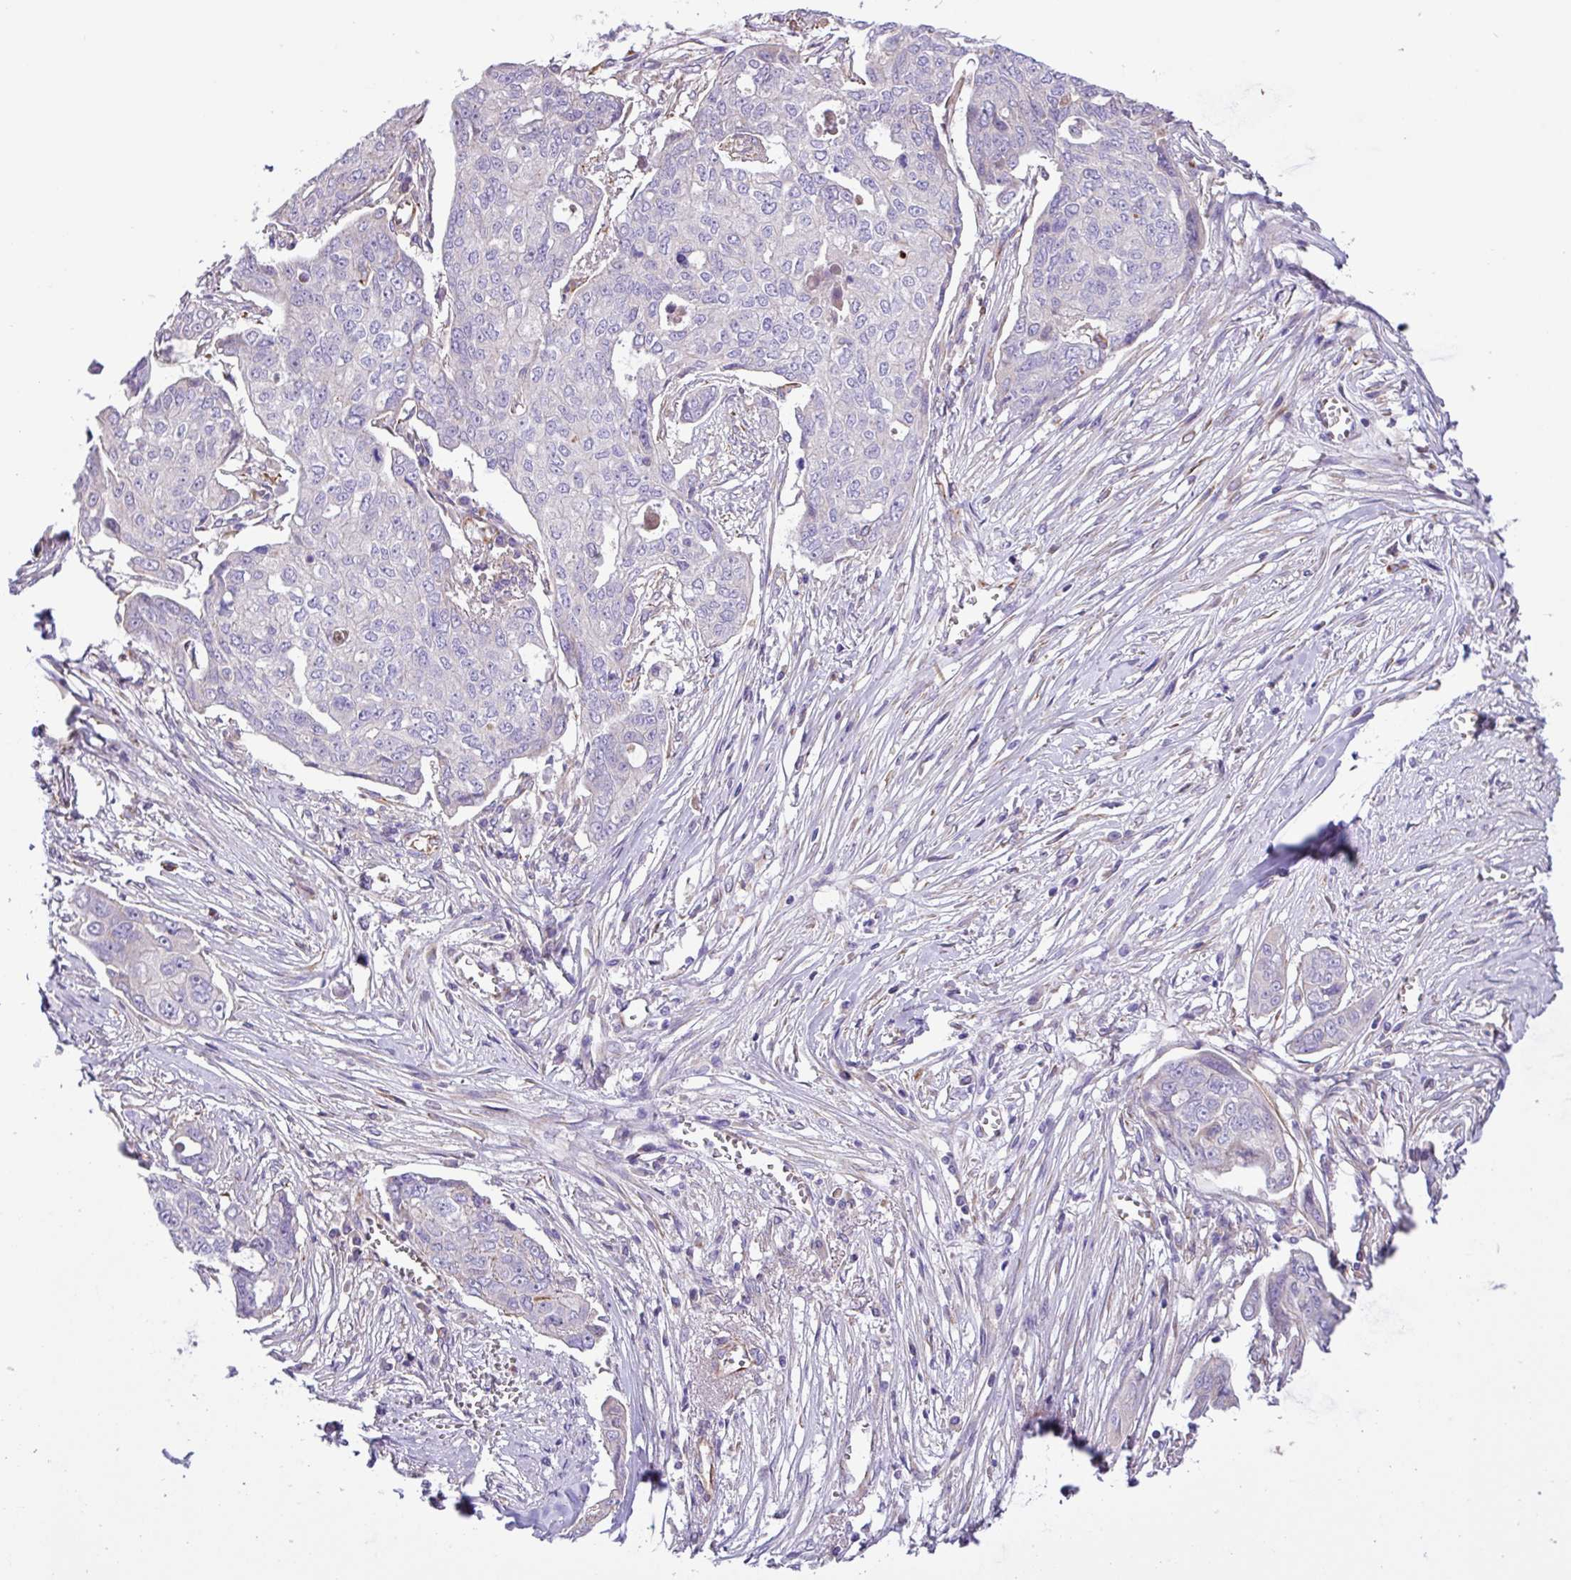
{"staining": {"intensity": "negative", "quantity": "none", "location": "none"}, "tissue": "ovarian cancer", "cell_type": "Tumor cells", "image_type": "cancer", "snomed": [{"axis": "morphology", "description": "Carcinoma, endometroid"}, {"axis": "topography", "description": "Ovary"}], "caption": "DAB immunohistochemical staining of human ovarian cancer displays no significant positivity in tumor cells.", "gene": "MRM2", "patient": {"sex": "female", "age": 70}}